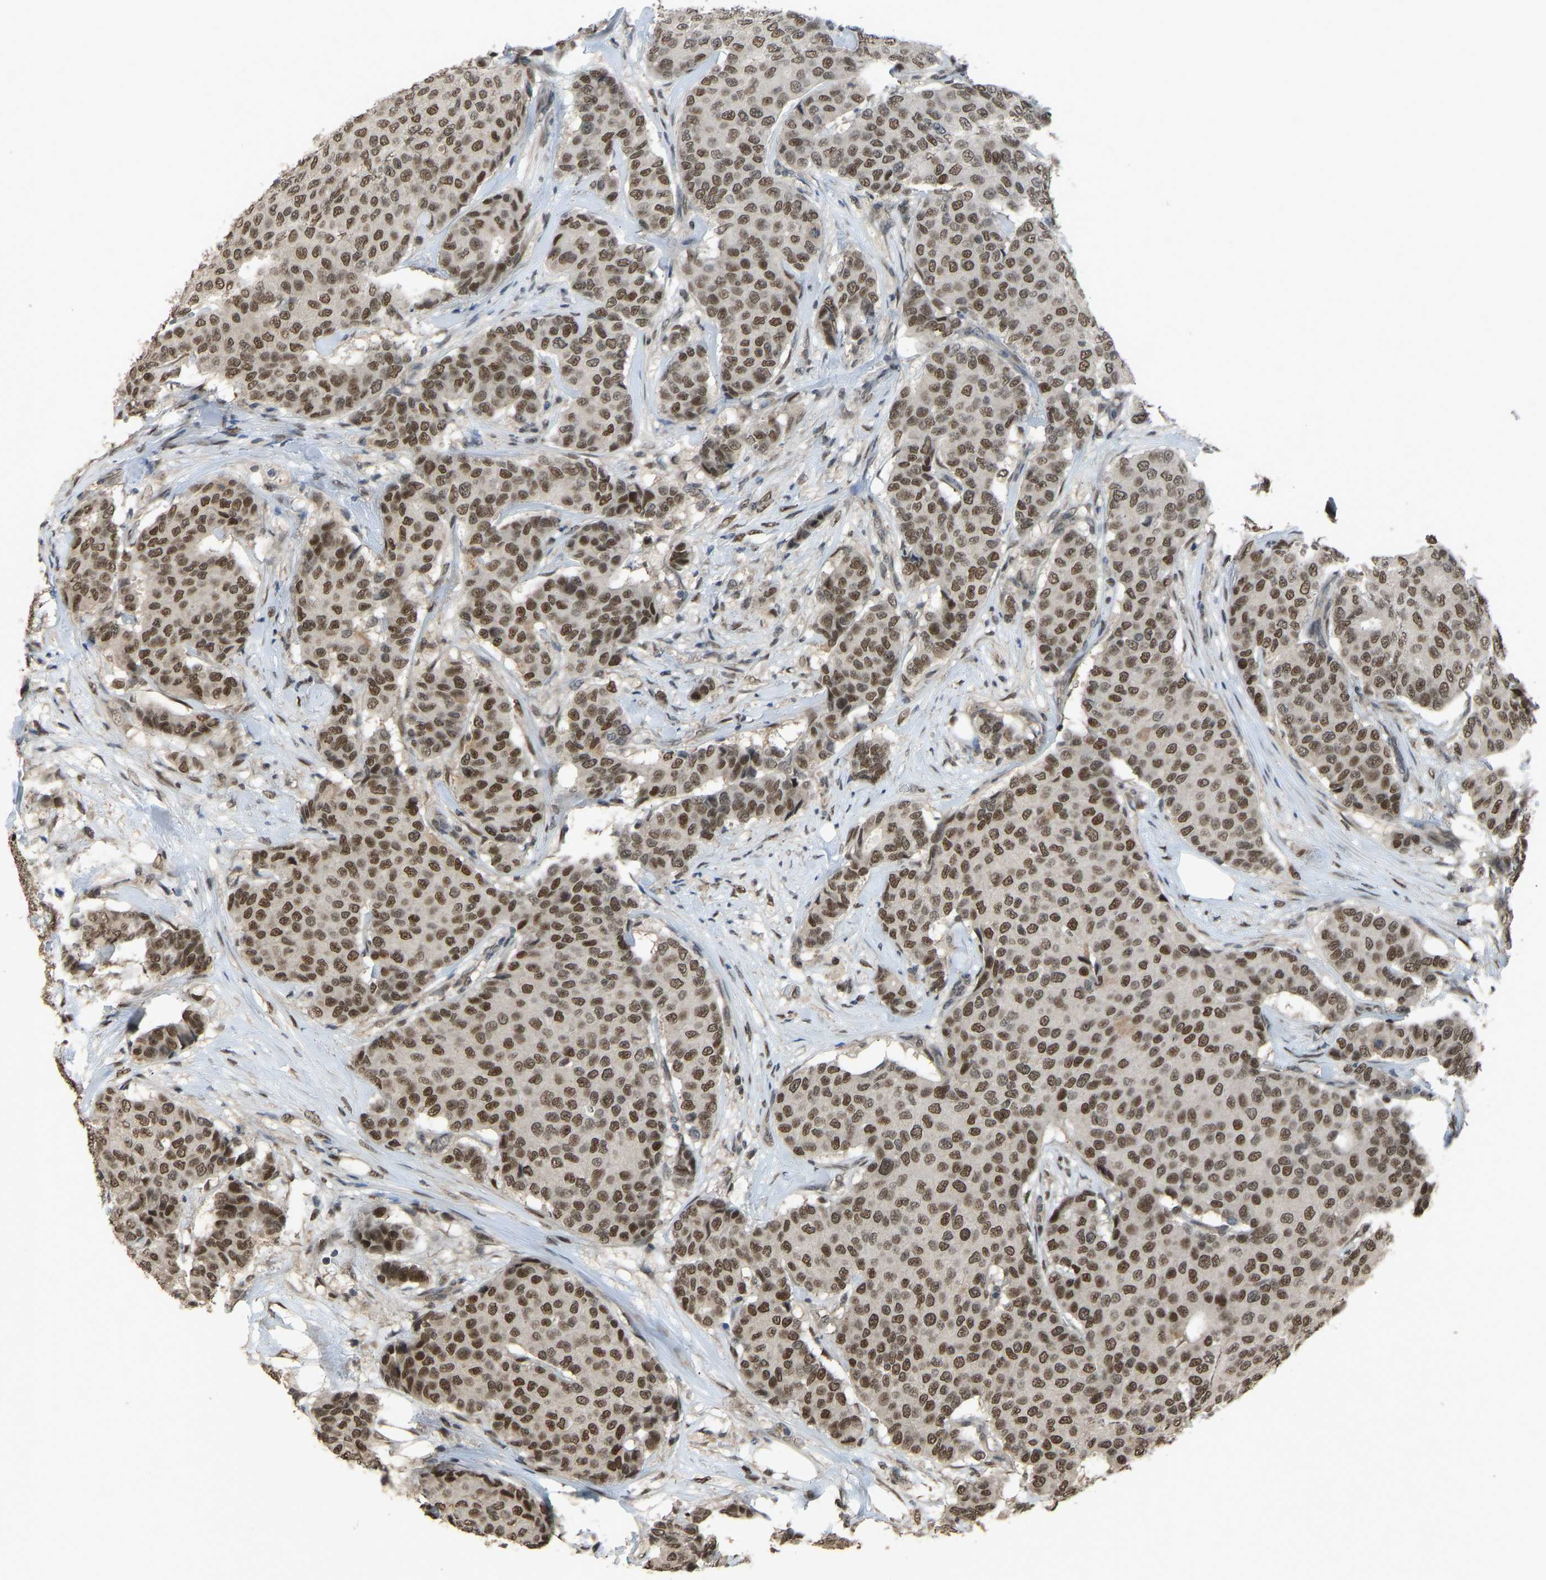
{"staining": {"intensity": "strong", "quantity": ">75%", "location": "nuclear"}, "tissue": "breast cancer", "cell_type": "Tumor cells", "image_type": "cancer", "snomed": [{"axis": "morphology", "description": "Duct carcinoma"}, {"axis": "topography", "description": "Breast"}], "caption": "Intraductal carcinoma (breast) stained with a protein marker exhibits strong staining in tumor cells.", "gene": "KPNA6", "patient": {"sex": "female", "age": 75}}